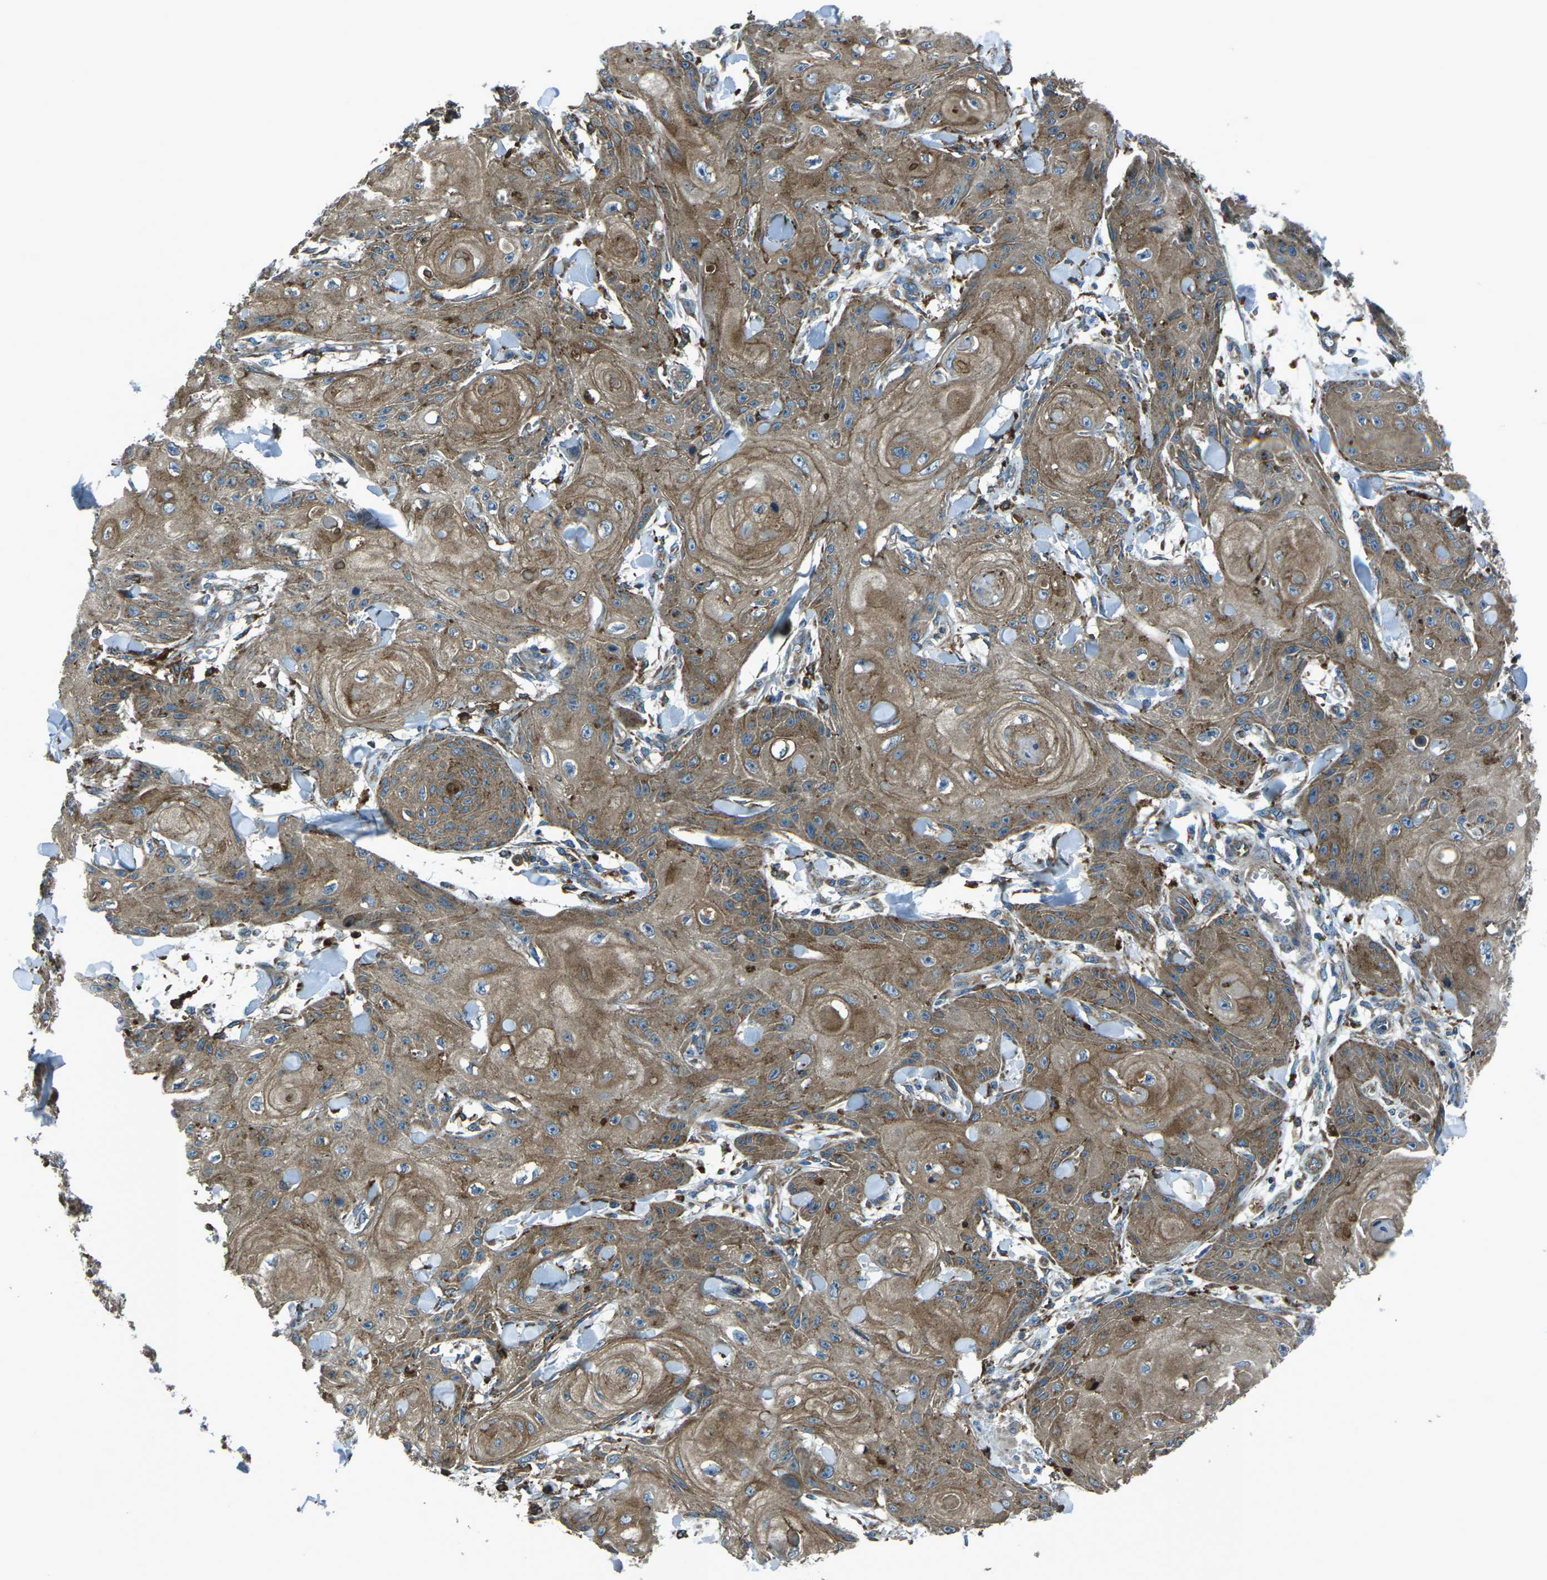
{"staining": {"intensity": "moderate", "quantity": ">75%", "location": "cytoplasmic/membranous"}, "tissue": "skin cancer", "cell_type": "Tumor cells", "image_type": "cancer", "snomed": [{"axis": "morphology", "description": "Squamous cell carcinoma, NOS"}, {"axis": "topography", "description": "Skin"}], "caption": "Skin squamous cell carcinoma tissue demonstrates moderate cytoplasmic/membranous positivity in about >75% of tumor cells, visualized by immunohistochemistry.", "gene": "CDK17", "patient": {"sex": "male", "age": 74}}